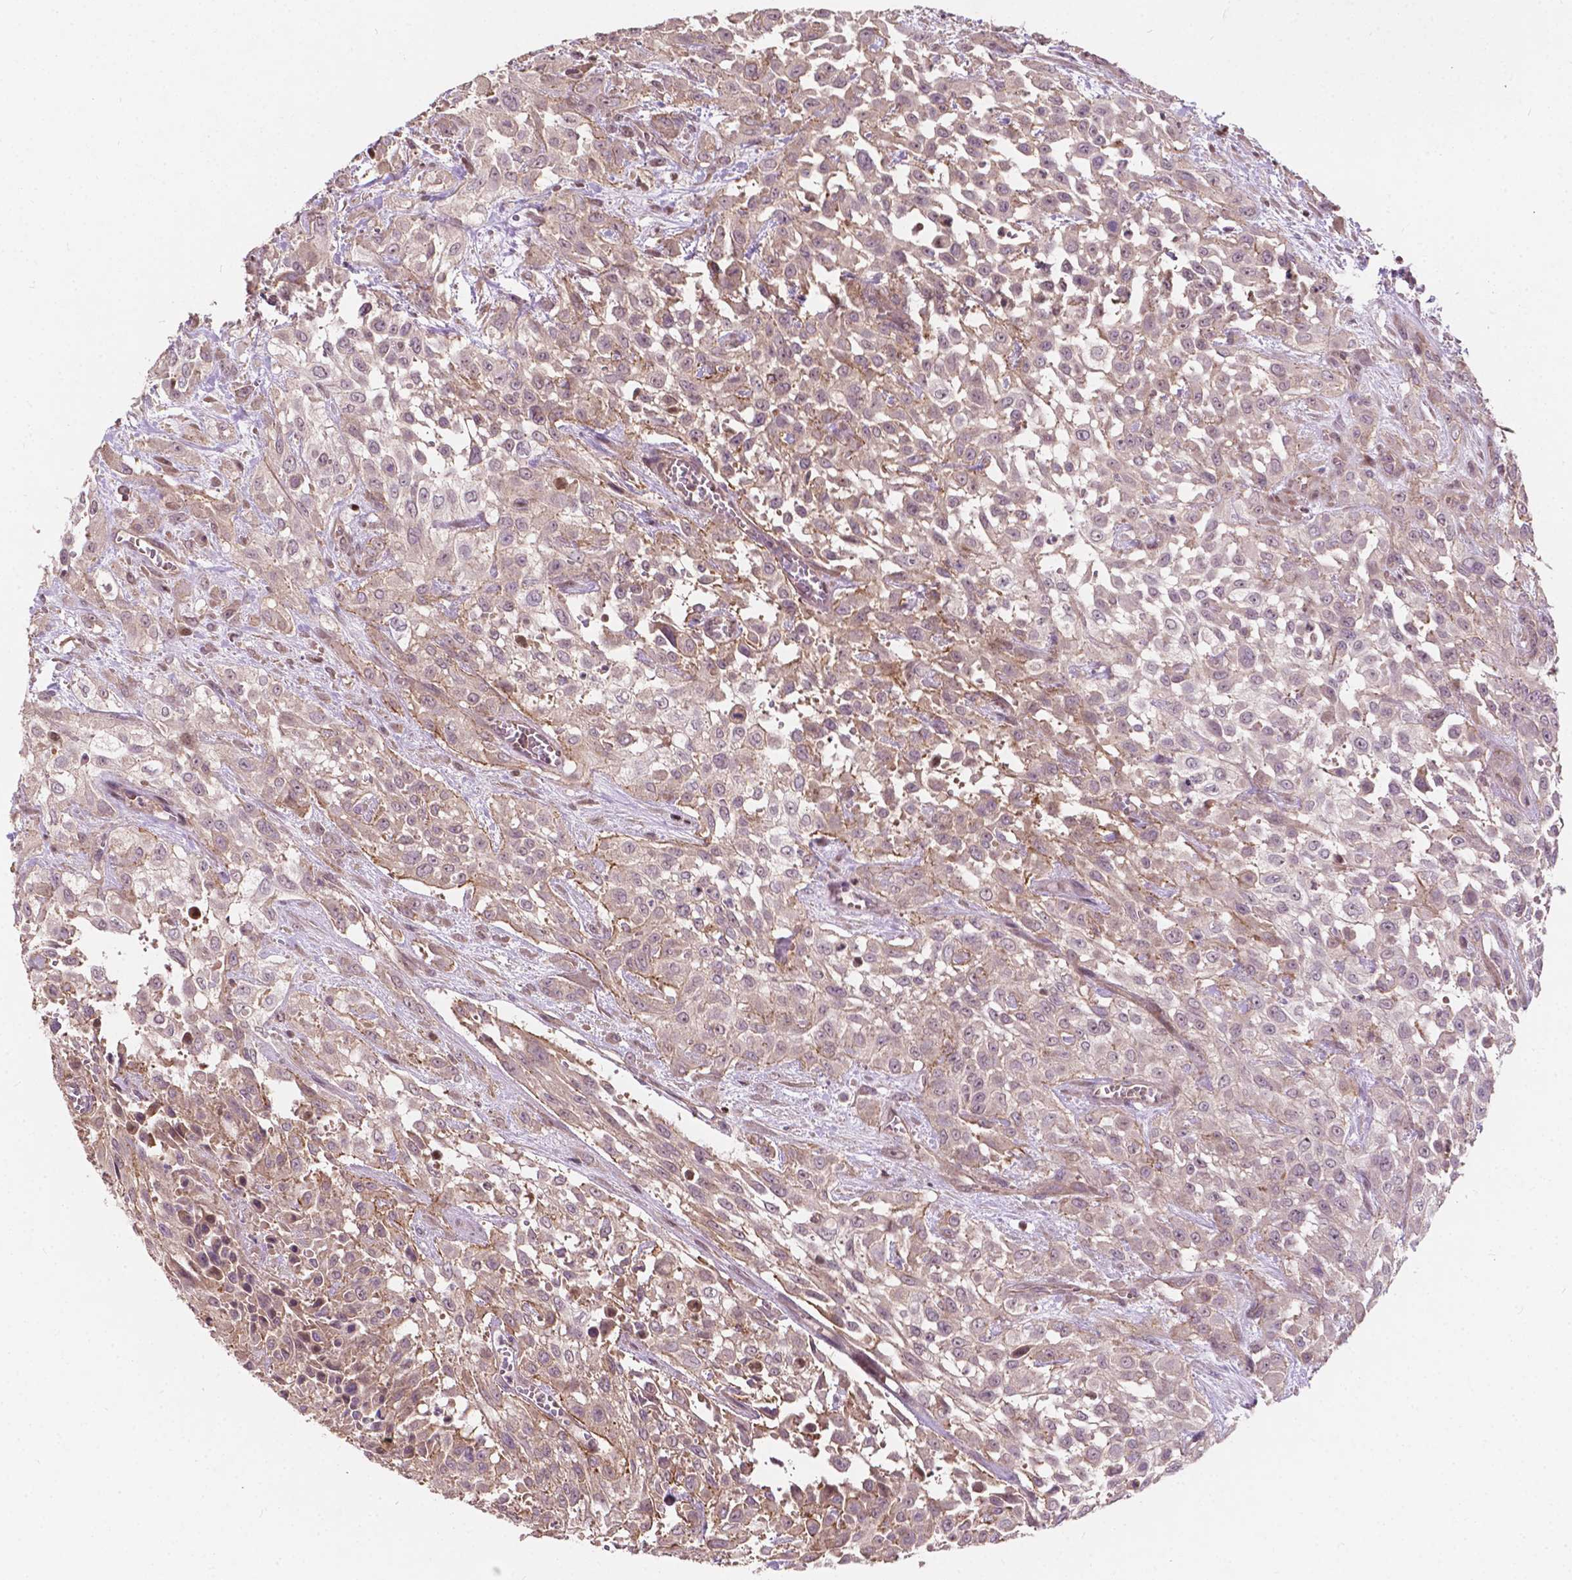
{"staining": {"intensity": "weak", "quantity": "25%-75%", "location": "cytoplasmic/membranous"}, "tissue": "urothelial cancer", "cell_type": "Tumor cells", "image_type": "cancer", "snomed": [{"axis": "morphology", "description": "Urothelial carcinoma, High grade"}, {"axis": "topography", "description": "Urinary bladder"}], "caption": "There is low levels of weak cytoplasmic/membranous staining in tumor cells of urothelial cancer, as demonstrated by immunohistochemical staining (brown color).", "gene": "DUSP16", "patient": {"sex": "male", "age": 57}}